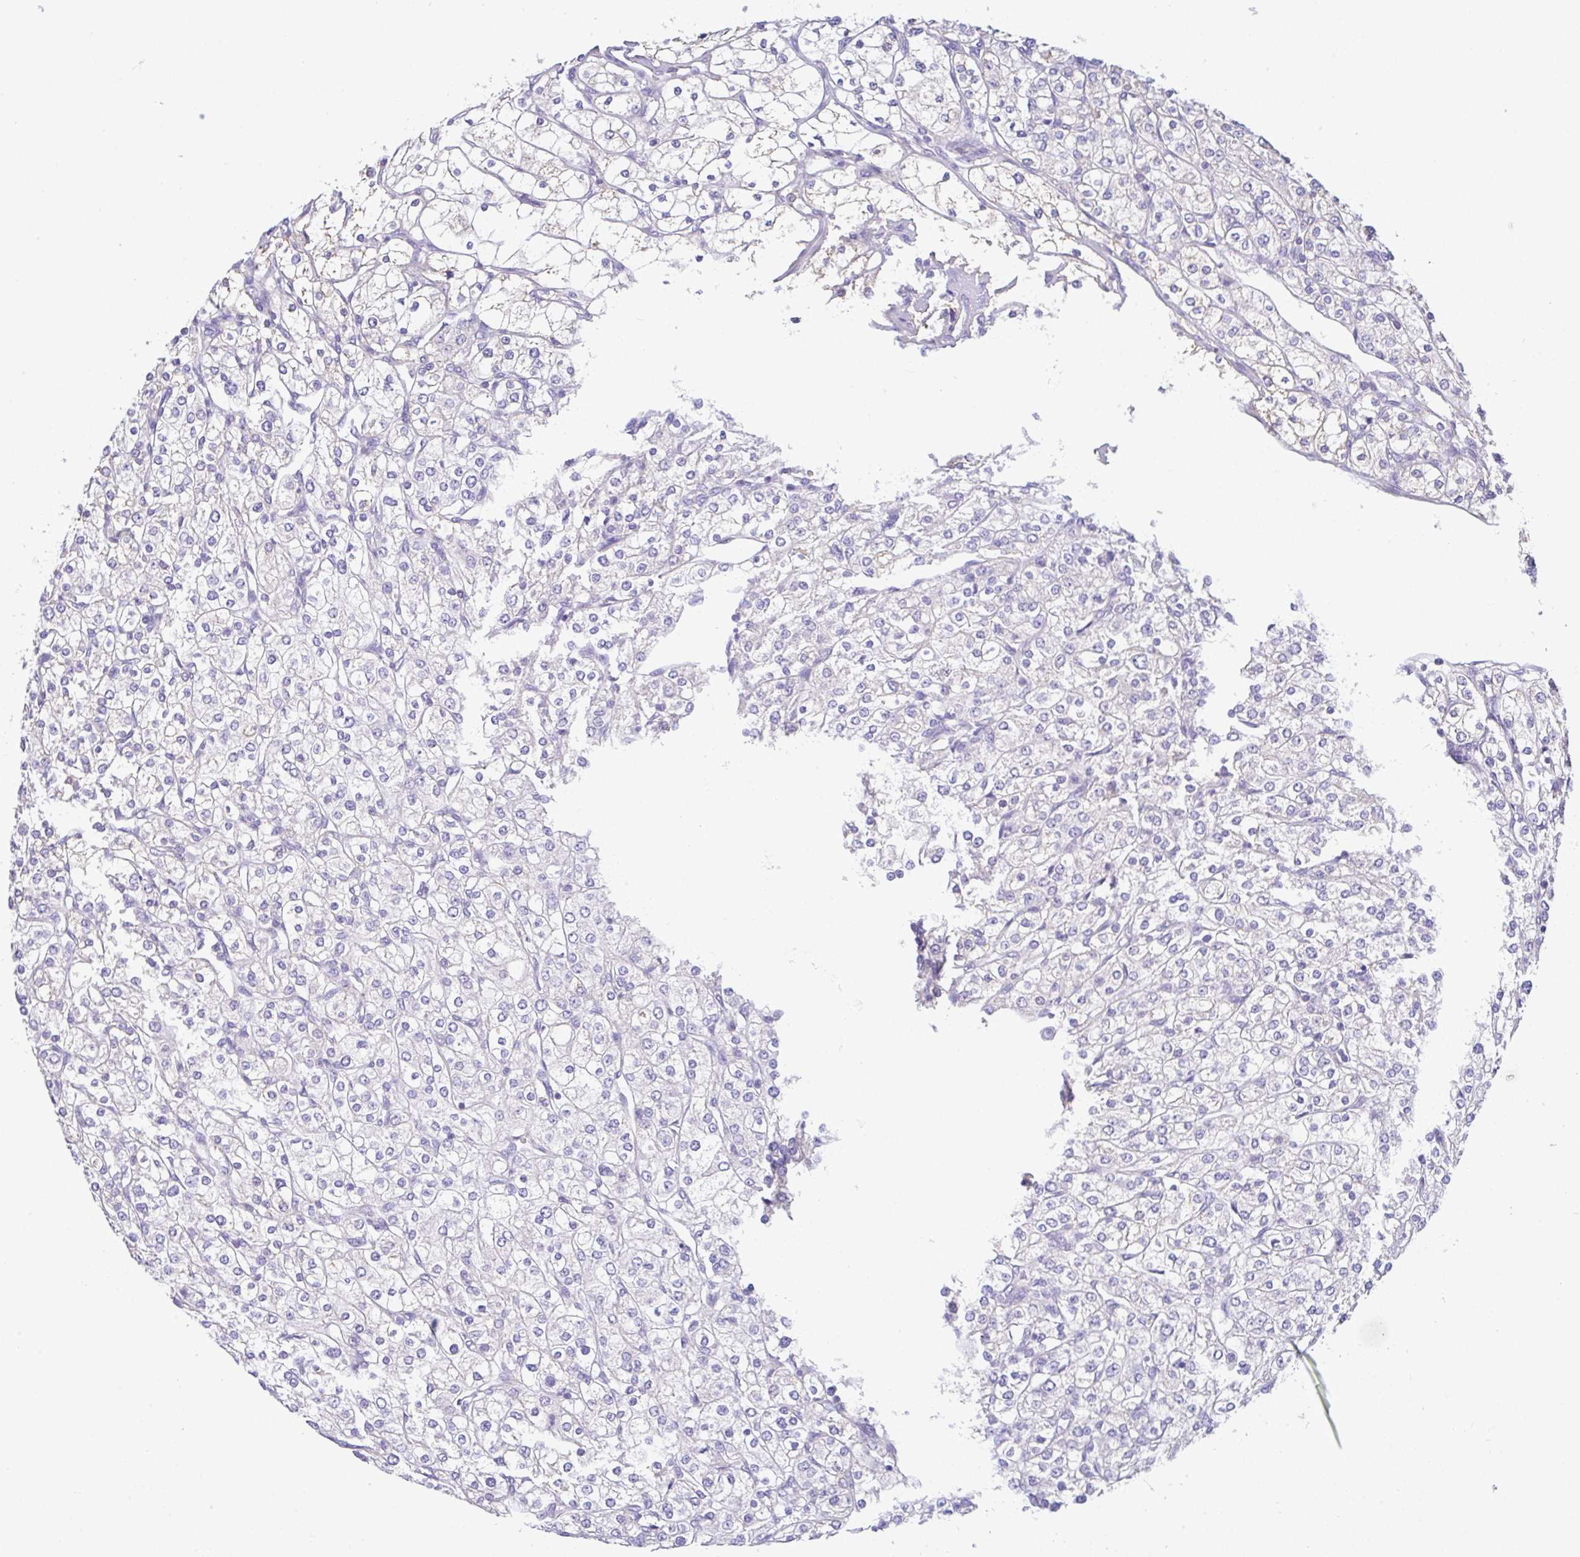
{"staining": {"intensity": "negative", "quantity": "none", "location": "none"}, "tissue": "renal cancer", "cell_type": "Tumor cells", "image_type": "cancer", "snomed": [{"axis": "morphology", "description": "Adenocarcinoma, NOS"}, {"axis": "topography", "description": "Kidney"}], "caption": "Renal cancer was stained to show a protein in brown. There is no significant positivity in tumor cells.", "gene": "CA10", "patient": {"sex": "male", "age": 80}}